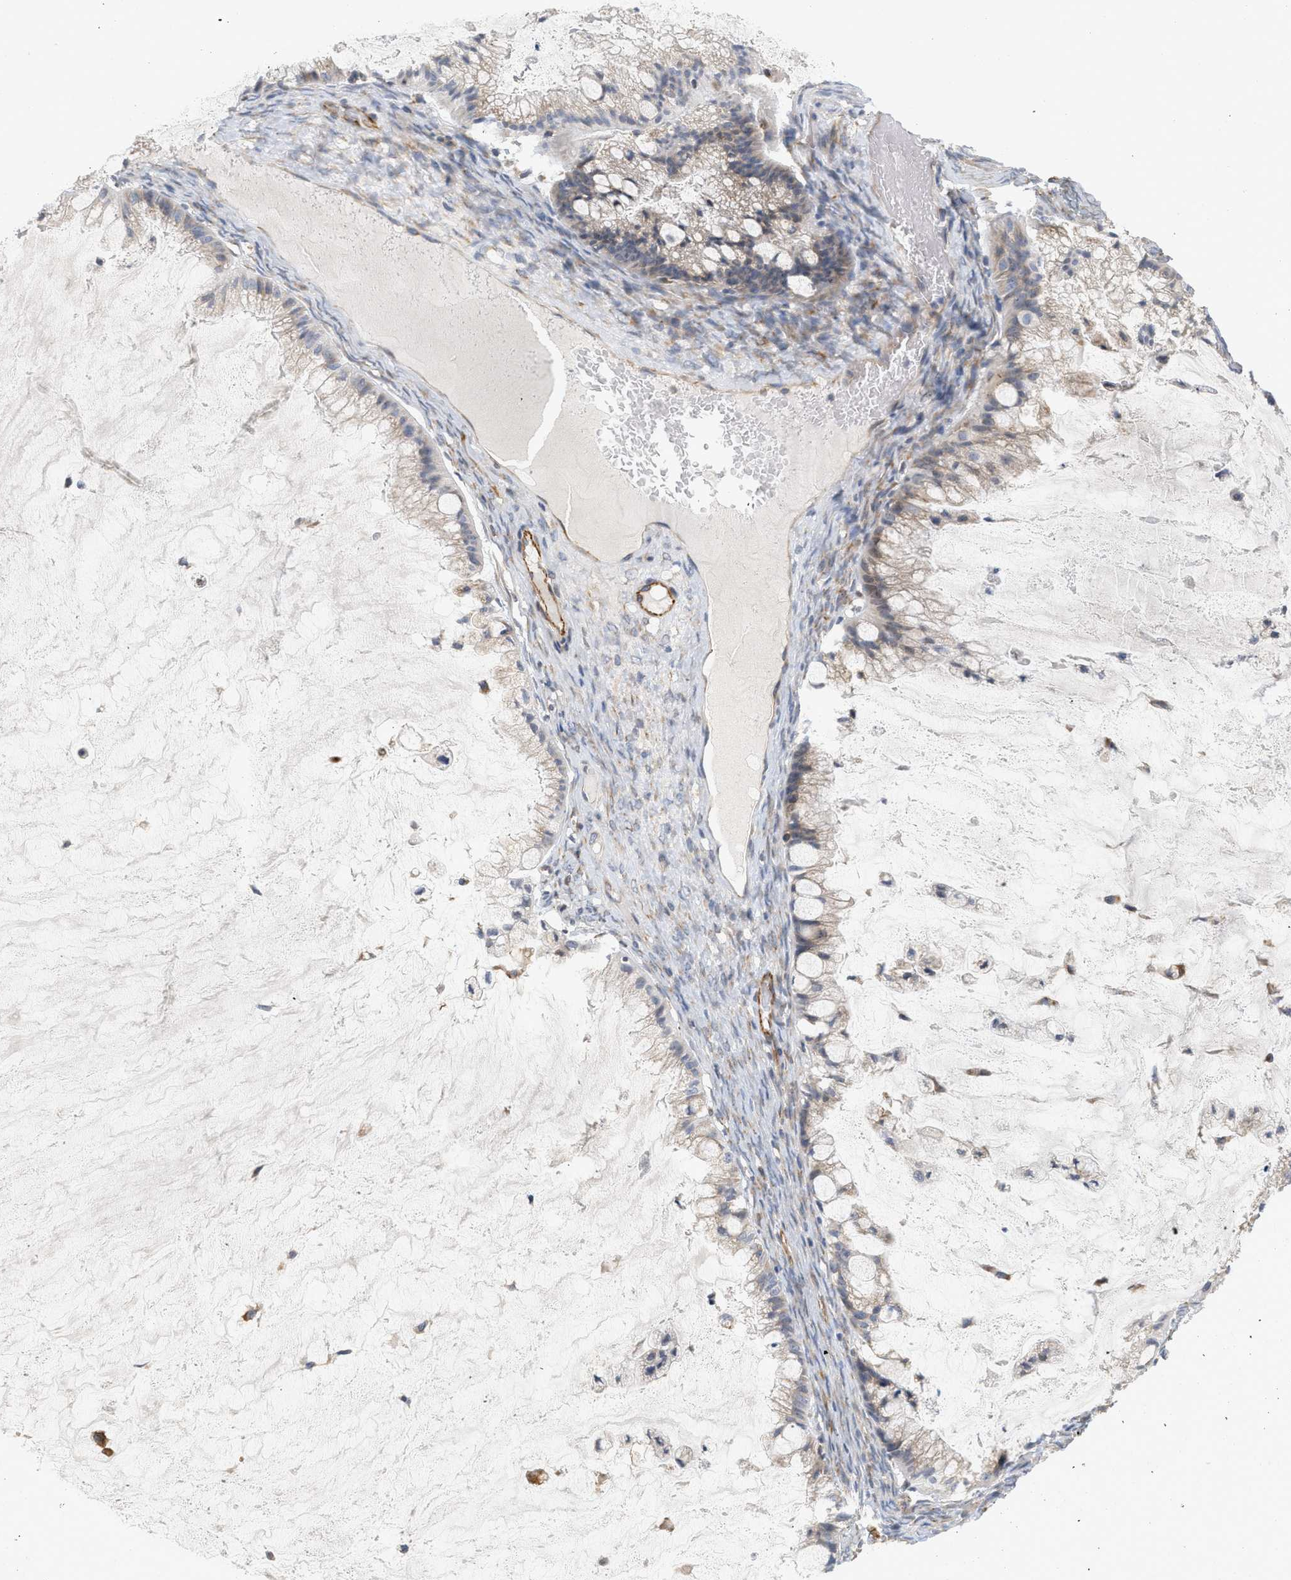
{"staining": {"intensity": "negative", "quantity": "none", "location": "none"}, "tissue": "ovarian cancer", "cell_type": "Tumor cells", "image_type": "cancer", "snomed": [{"axis": "morphology", "description": "Cystadenocarcinoma, mucinous, NOS"}, {"axis": "topography", "description": "Ovary"}], "caption": "DAB (3,3'-diaminobenzidine) immunohistochemical staining of ovarian cancer shows no significant positivity in tumor cells.", "gene": "SVOP", "patient": {"sex": "female", "age": 57}}